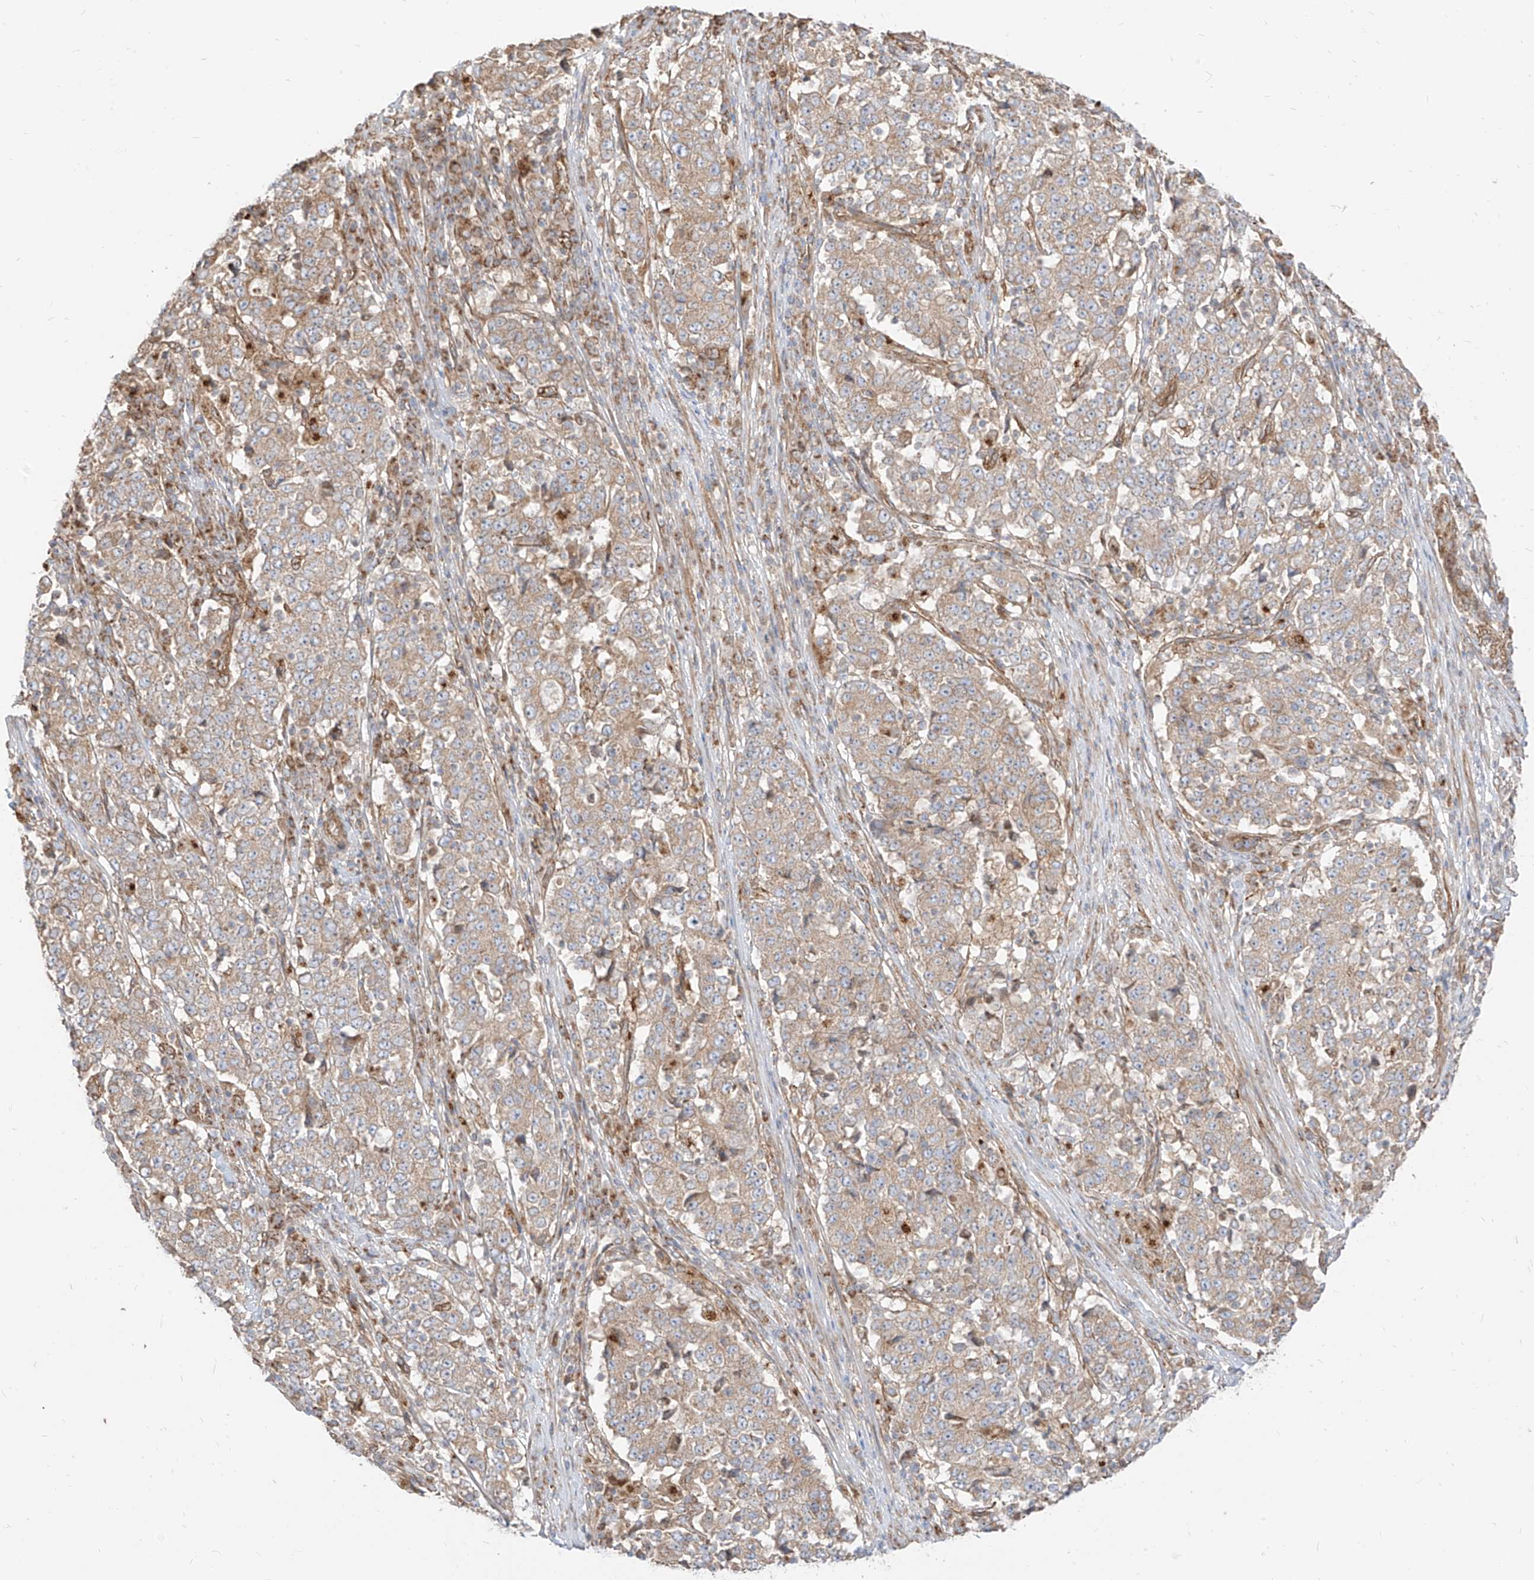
{"staining": {"intensity": "weak", "quantity": ">75%", "location": "cytoplasmic/membranous"}, "tissue": "stomach cancer", "cell_type": "Tumor cells", "image_type": "cancer", "snomed": [{"axis": "morphology", "description": "Adenocarcinoma, NOS"}, {"axis": "topography", "description": "Stomach"}], "caption": "High-magnification brightfield microscopy of adenocarcinoma (stomach) stained with DAB (brown) and counterstained with hematoxylin (blue). tumor cells exhibit weak cytoplasmic/membranous staining is present in approximately>75% of cells.", "gene": "PLCL1", "patient": {"sex": "male", "age": 59}}